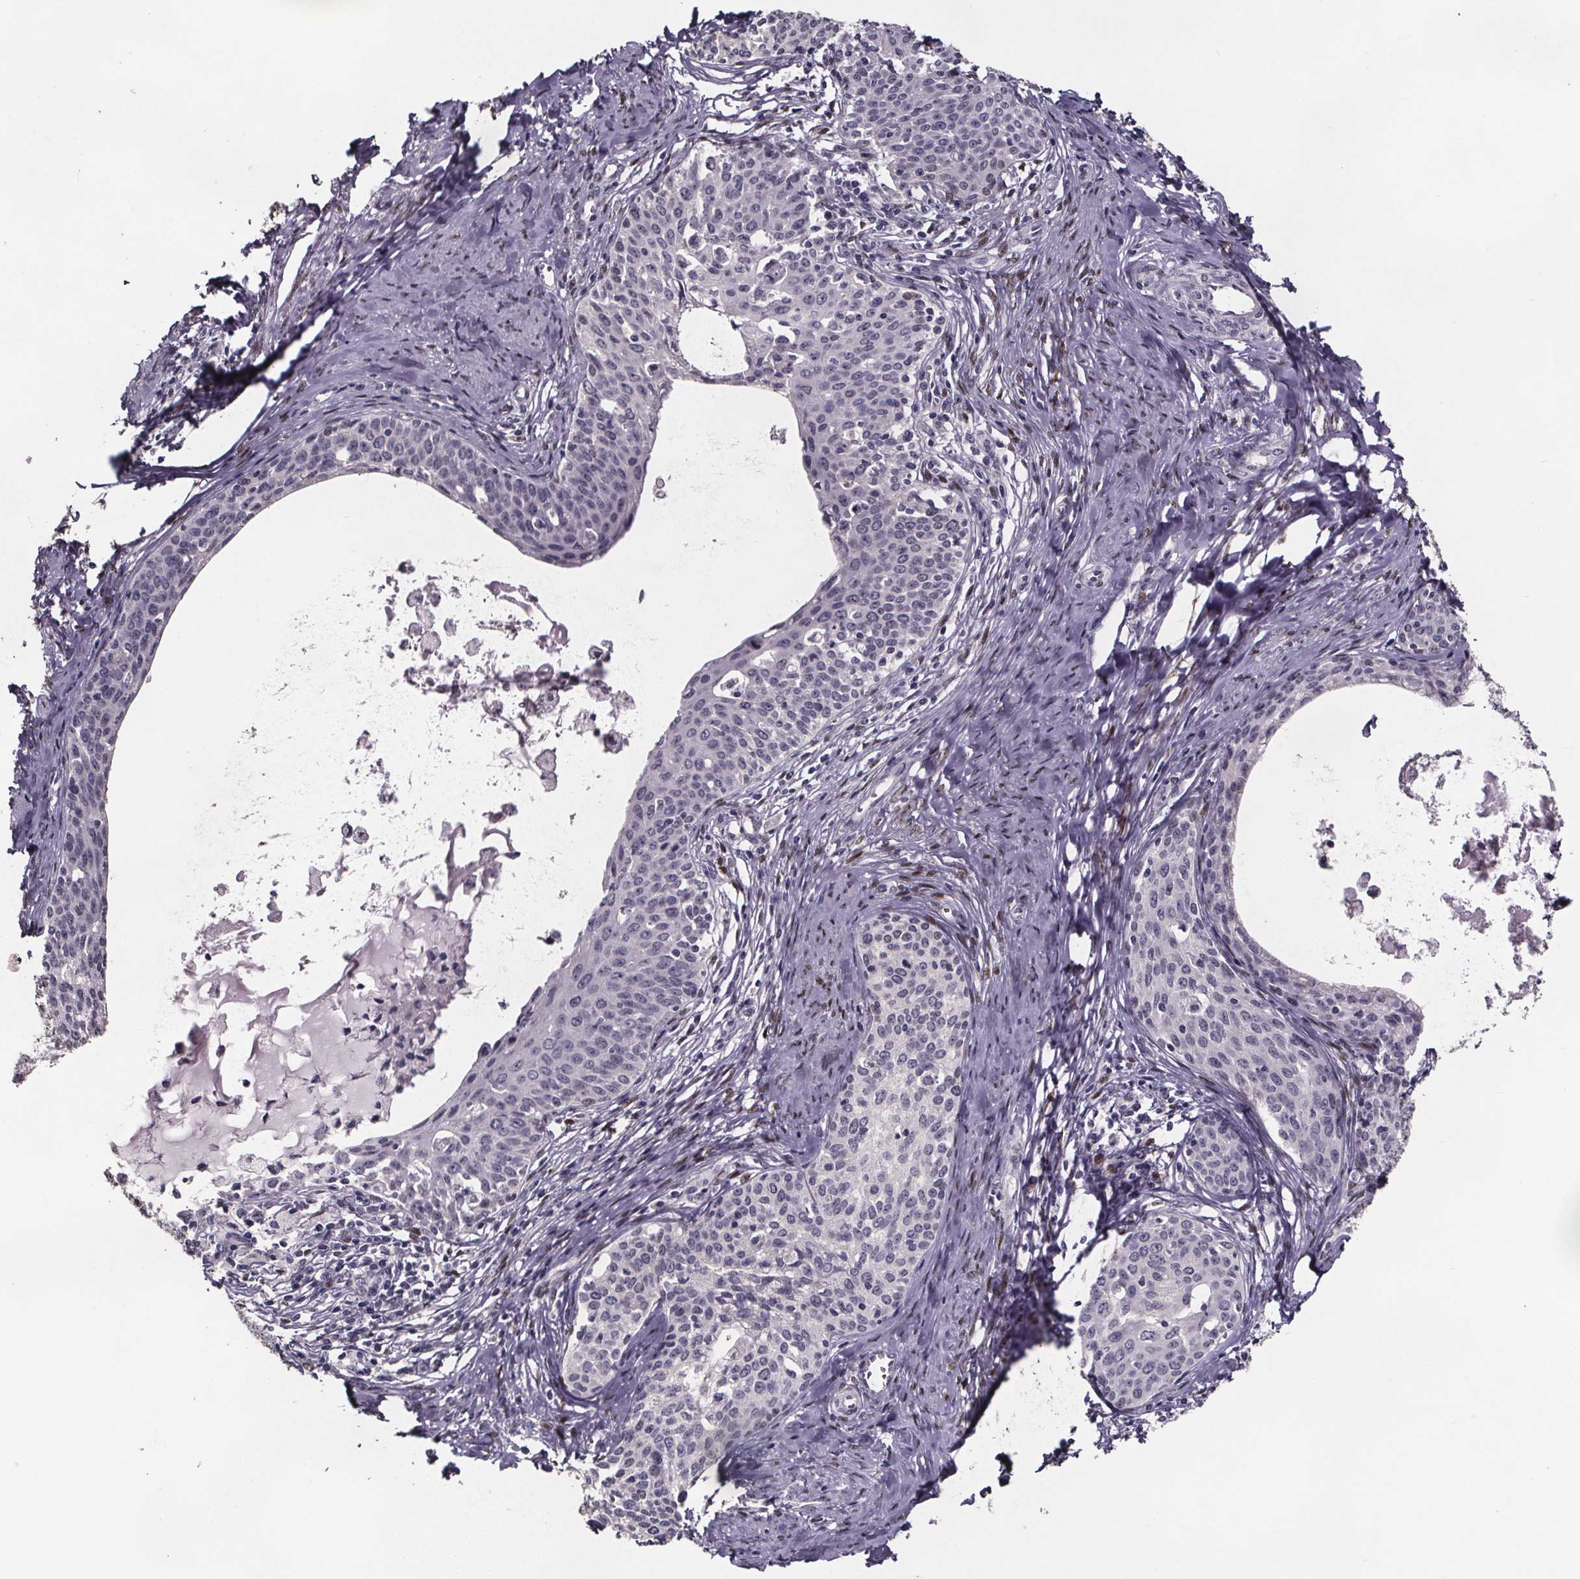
{"staining": {"intensity": "negative", "quantity": "none", "location": "none"}, "tissue": "cervical cancer", "cell_type": "Tumor cells", "image_type": "cancer", "snomed": [{"axis": "morphology", "description": "Squamous cell carcinoma, NOS"}, {"axis": "morphology", "description": "Adenocarcinoma, NOS"}, {"axis": "topography", "description": "Cervix"}], "caption": "There is no significant expression in tumor cells of cervical squamous cell carcinoma.", "gene": "AR", "patient": {"sex": "female", "age": 52}}